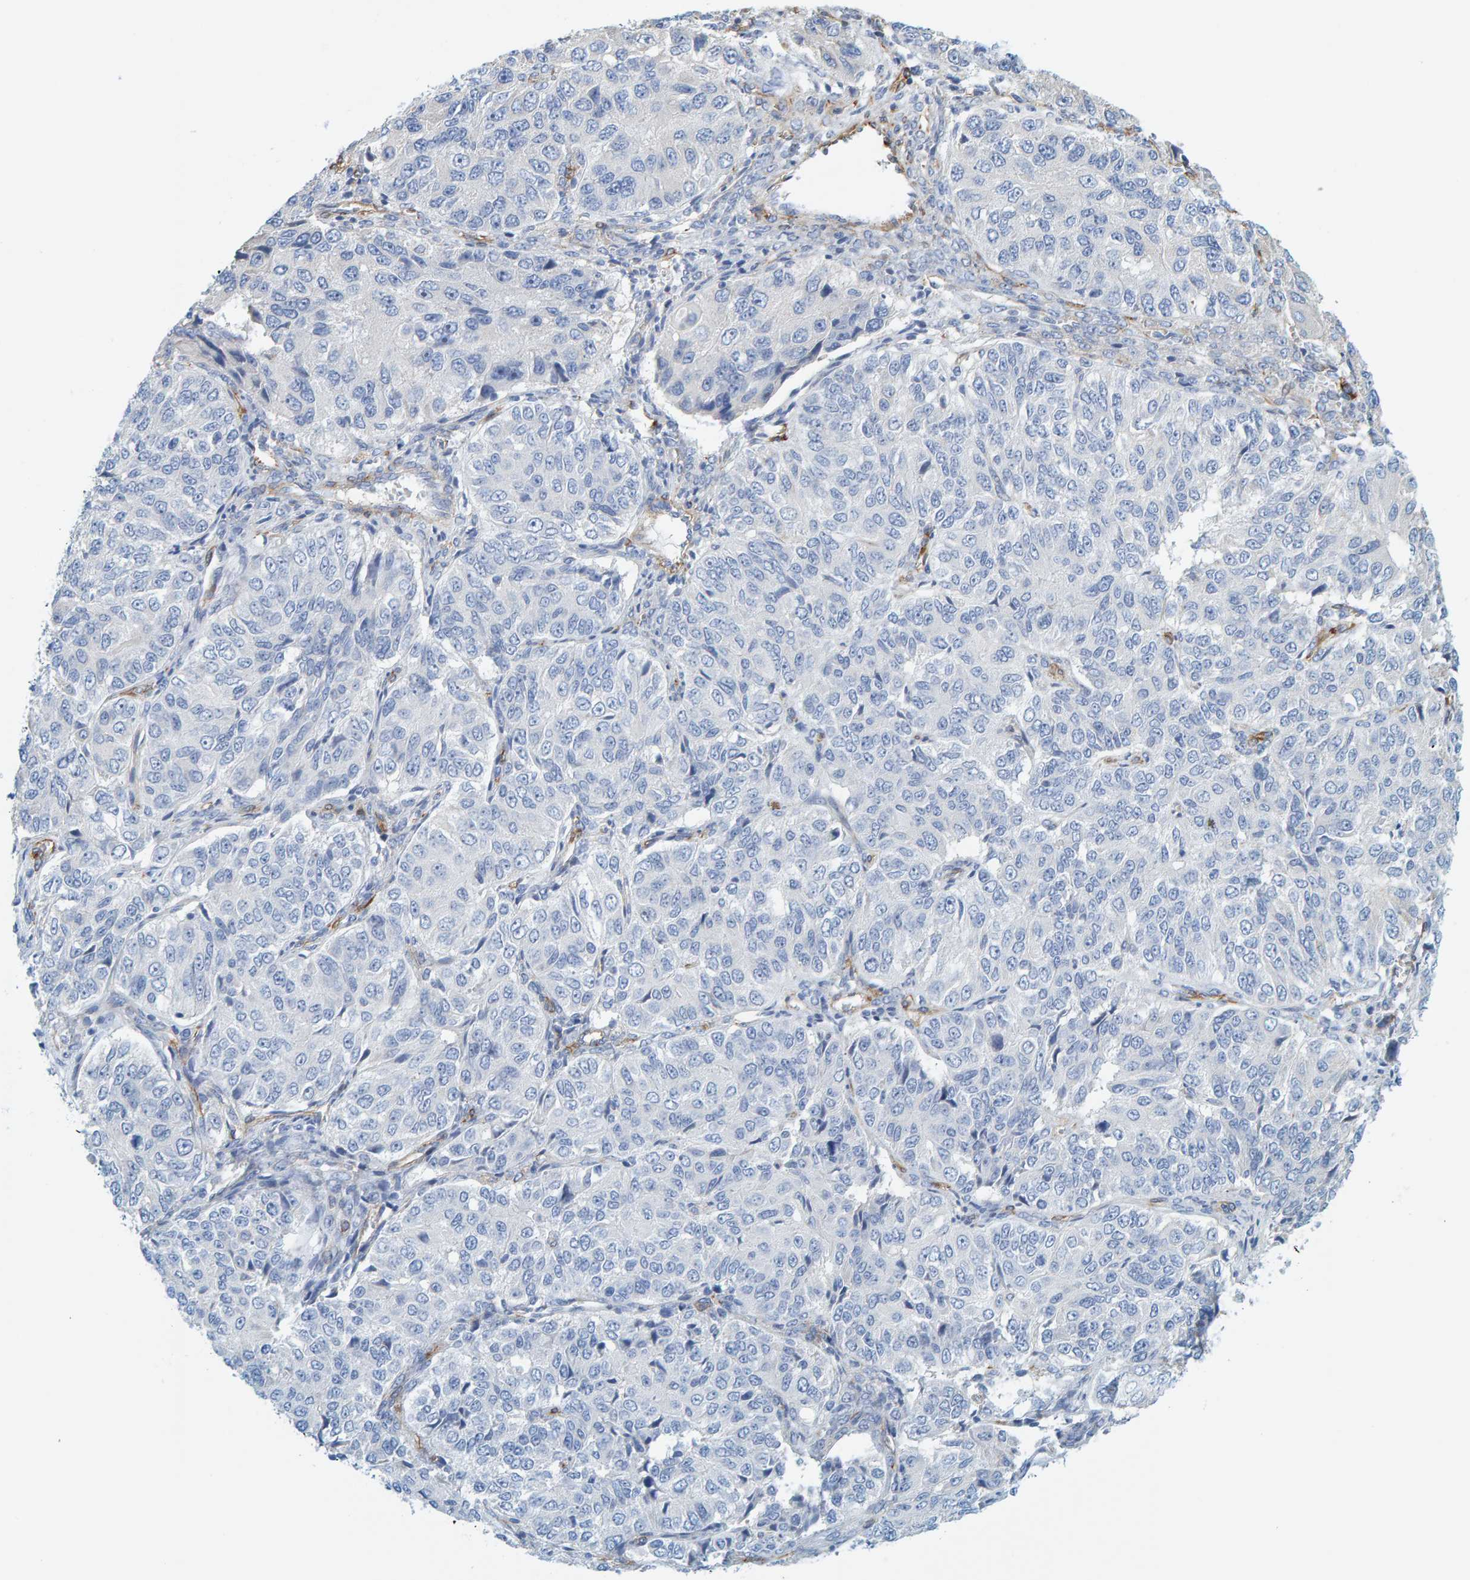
{"staining": {"intensity": "negative", "quantity": "none", "location": "none"}, "tissue": "ovarian cancer", "cell_type": "Tumor cells", "image_type": "cancer", "snomed": [{"axis": "morphology", "description": "Carcinoma, endometroid"}, {"axis": "topography", "description": "Ovary"}], "caption": "High magnification brightfield microscopy of ovarian endometroid carcinoma stained with DAB (brown) and counterstained with hematoxylin (blue): tumor cells show no significant positivity. Brightfield microscopy of immunohistochemistry stained with DAB (brown) and hematoxylin (blue), captured at high magnification.", "gene": "MAP1B", "patient": {"sex": "female", "age": 51}}